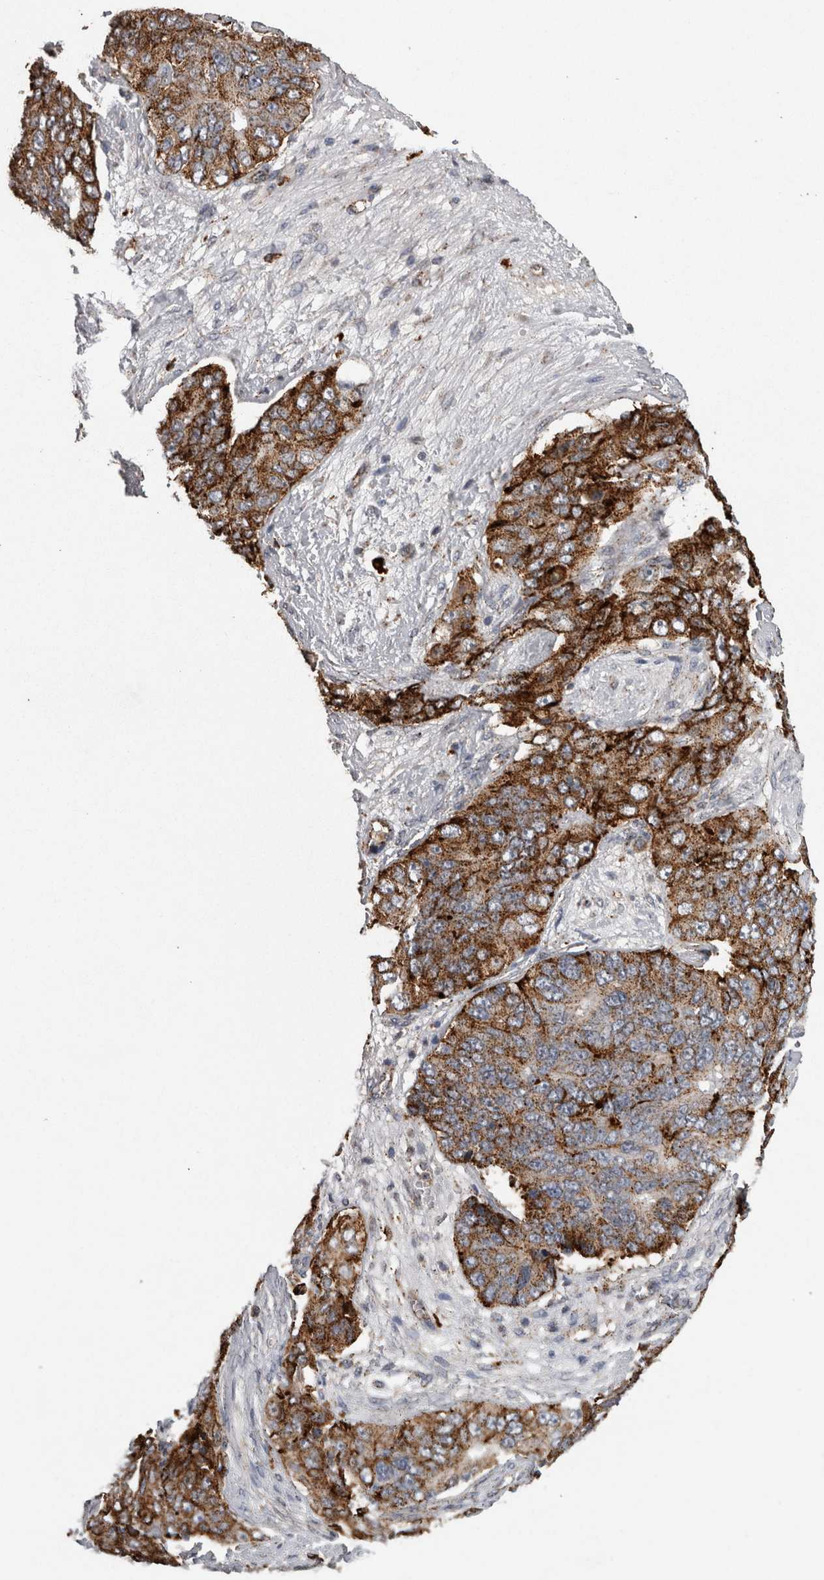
{"staining": {"intensity": "strong", "quantity": ">75%", "location": "cytoplasmic/membranous"}, "tissue": "ovarian cancer", "cell_type": "Tumor cells", "image_type": "cancer", "snomed": [{"axis": "morphology", "description": "Carcinoma, endometroid"}, {"axis": "topography", "description": "Ovary"}], "caption": "Ovarian cancer stained with a protein marker shows strong staining in tumor cells.", "gene": "CTSZ", "patient": {"sex": "female", "age": 51}}